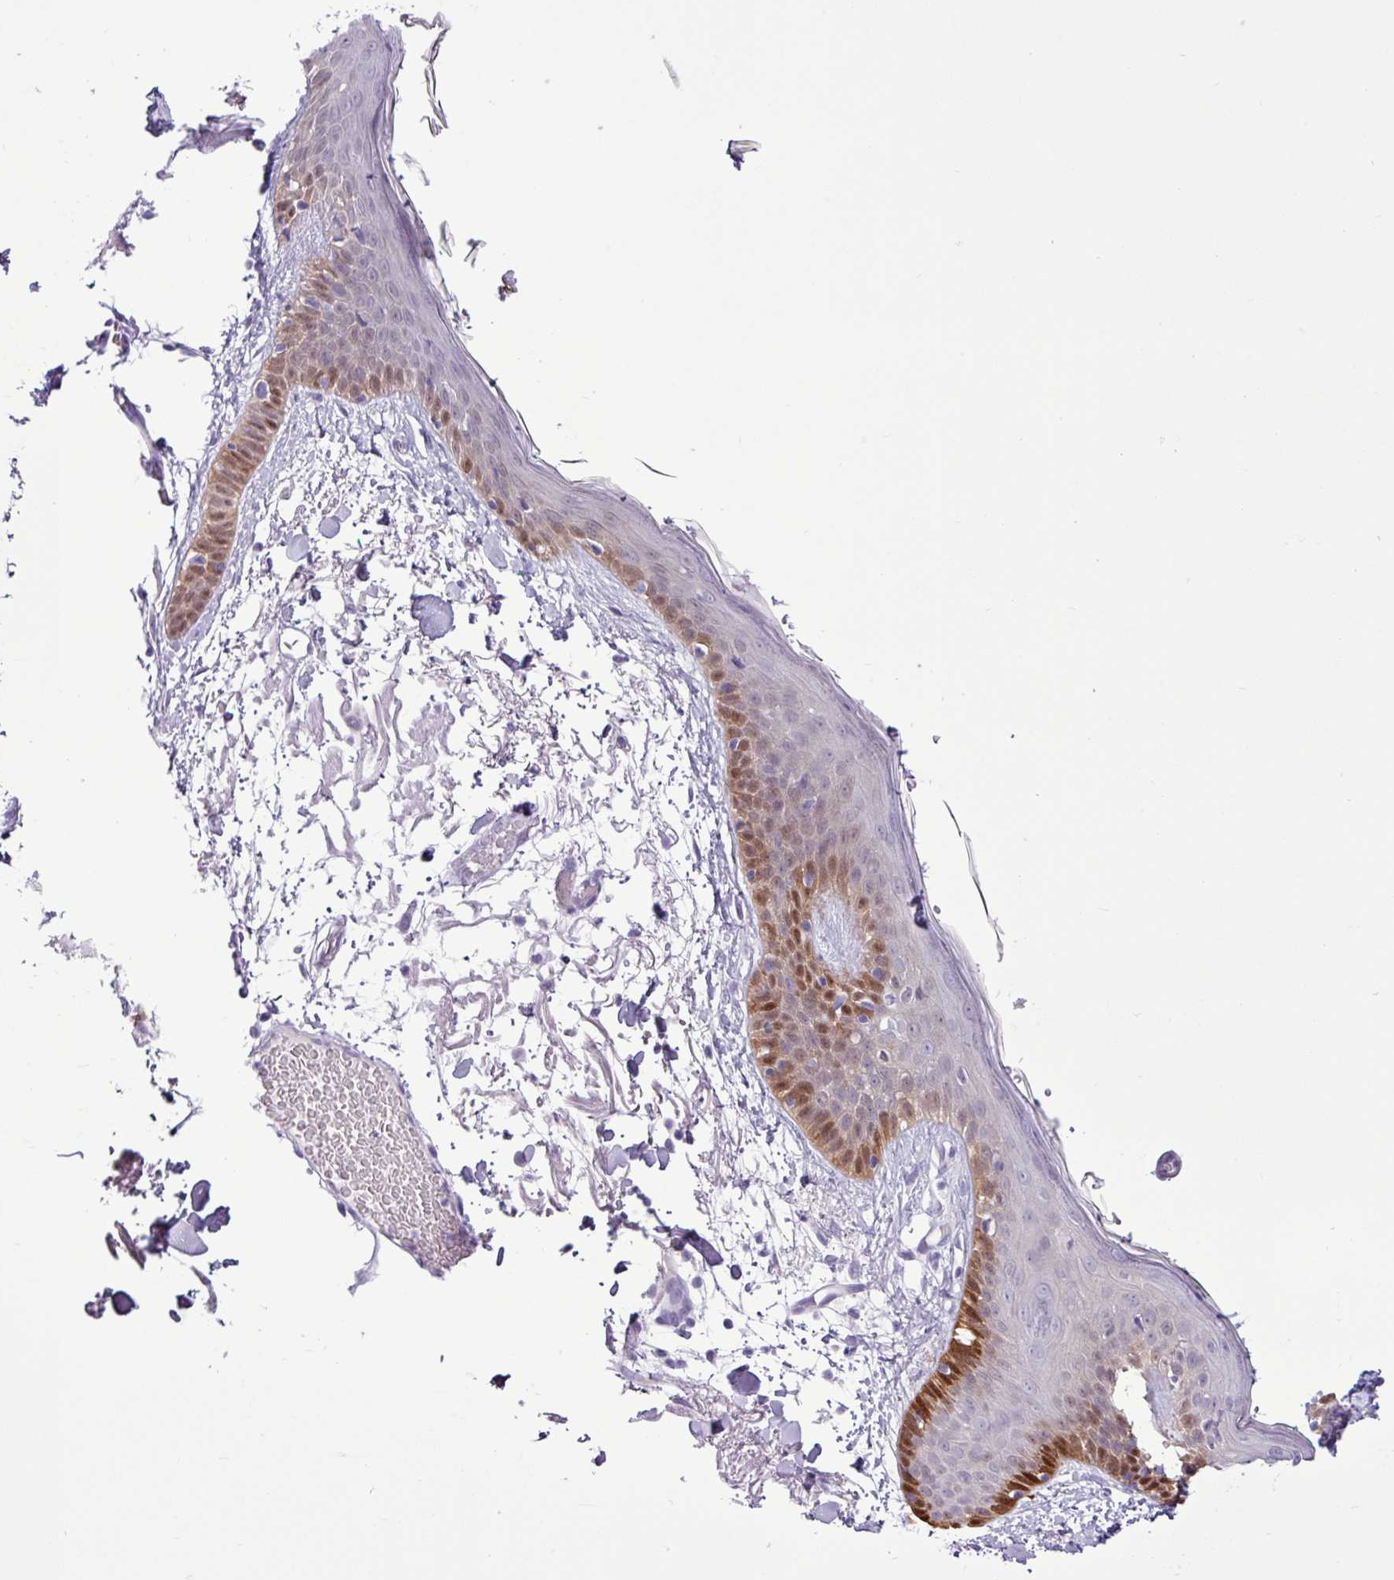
{"staining": {"intensity": "negative", "quantity": "none", "location": "none"}, "tissue": "skin", "cell_type": "Fibroblasts", "image_type": "normal", "snomed": [{"axis": "morphology", "description": "Normal tissue, NOS"}, {"axis": "topography", "description": "Skin"}], "caption": "High magnification brightfield microscopy of normal skin stained with DAB (brown) and counterstained with hematoxylin (blue): fibroblasts show no significant positivity. The staining was performed using DAB to visualize the protein expression in brown, while the nuclei were stained in blue with hematoxylin (Magnification: 20x).", "gene": "ALDH3A1", "patient": {"sex": "male", "age": 79}}